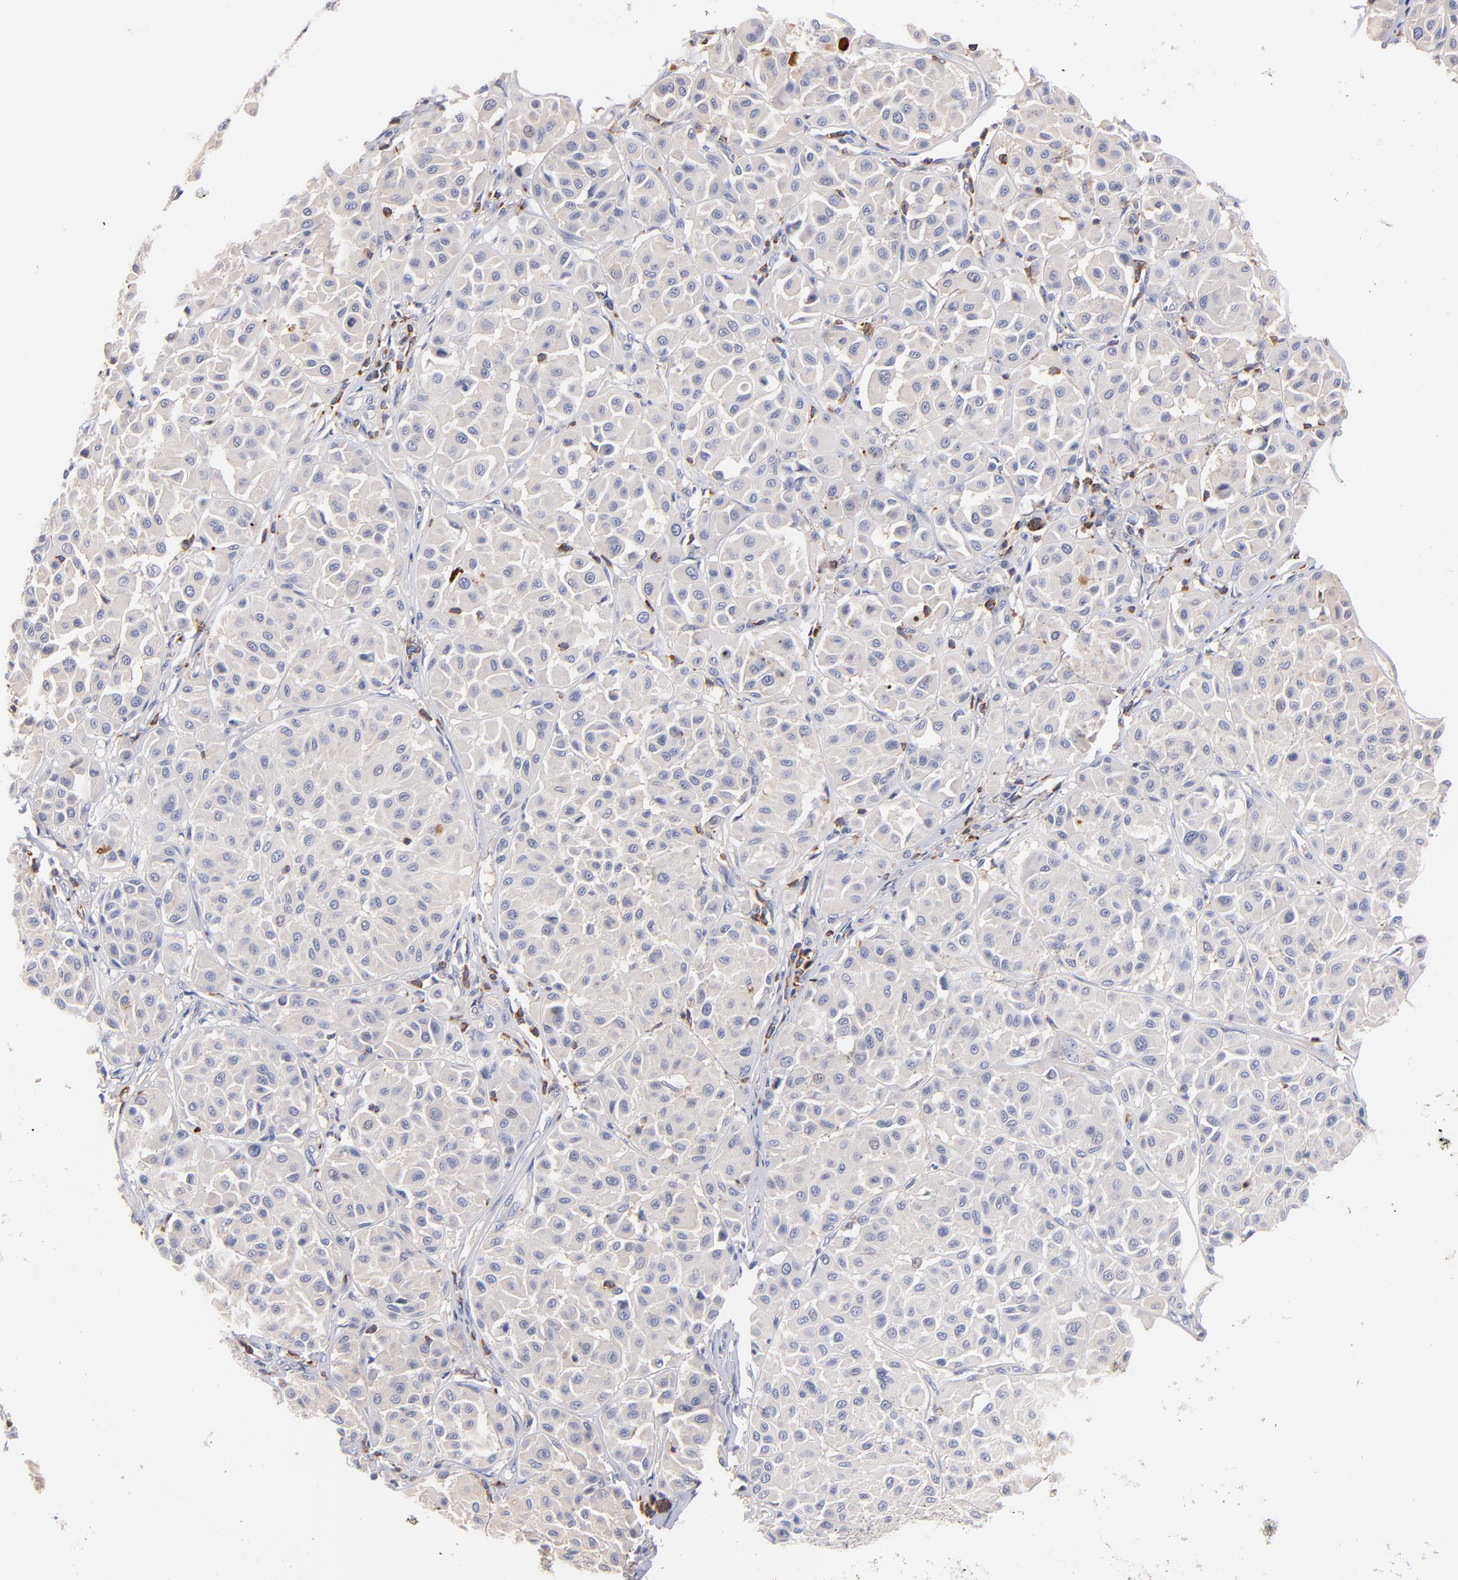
{"staining": {"intensity": "negative", "quantity": "none", "location": "none"}, "tissue": "melanoma", "cell_type": "Tumor cells", "image_type": "cancer", "snomed": [{"axis": "morphology", "description": "Malignant melanoma, Metastatic site"}, {"axis": "topography", "description": "Soft tissue"}], "caption": "A micrograph of human malignant melanoma (metastatic site) is negative for staining in tumor cells.", "gene": "KREMEN2", "patient": {"sex": "male", "age": 41}}